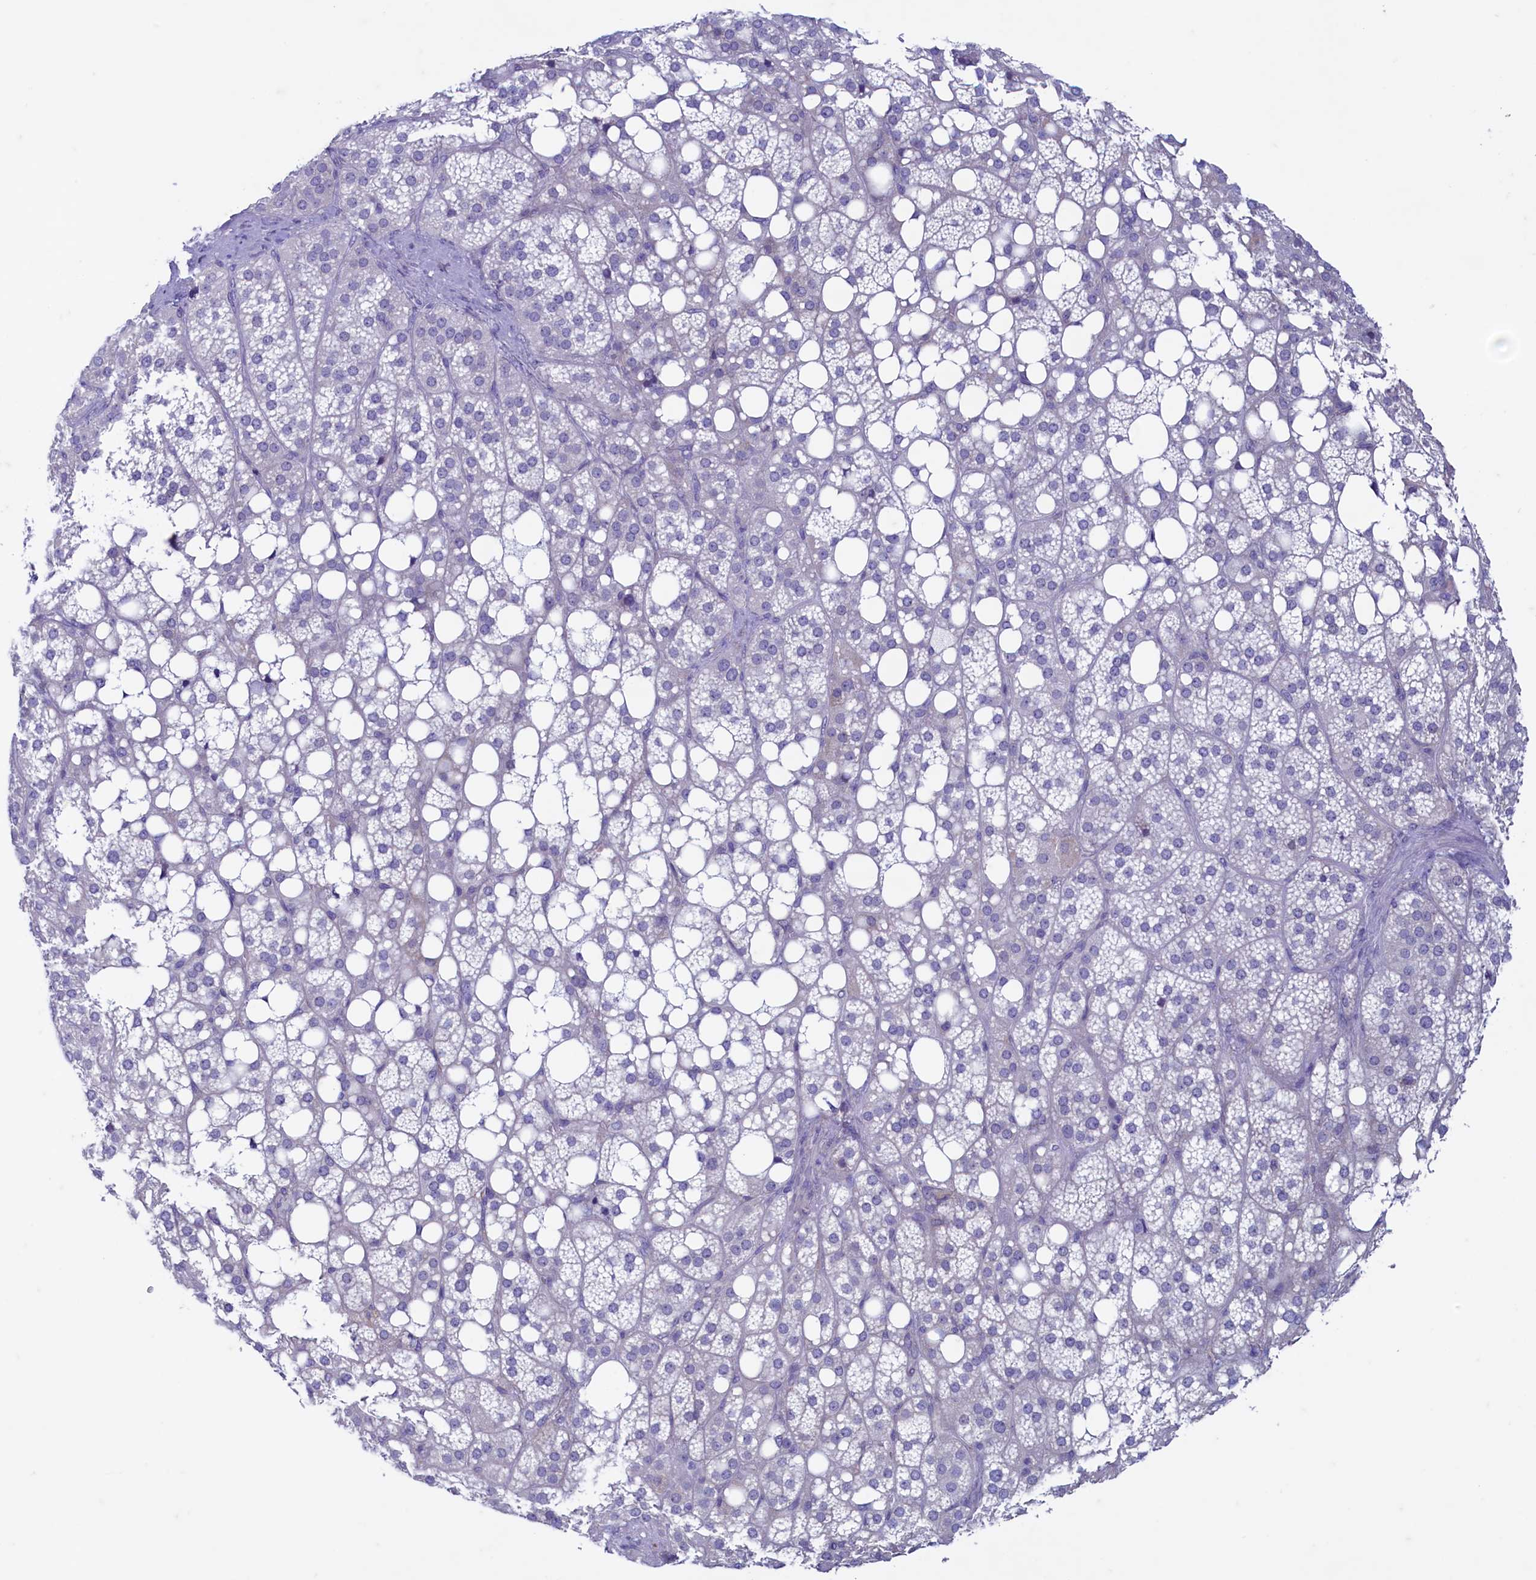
{"staining": {"intensity": "moderate", "quantity": "<25%", "location": "cytoplasmic/membranous"}, "tissue": "adrenal gland", "cell_type": "Glandular cells", "image_type": "normal", "snomed": [{"axis": "morphology", "description": "Normal tissue, NOS"}, {"axis": "topography", "description": "Adrenal gland"}], "caption": "IHC (DAB (3,3'-diaminobenzidine)) staining of benign human adrenal gland exhibits moderate cytoplasmic/membranous protein staining in approximately <25% of glandular cells.", "gene": "MAP1LC3A", "patient": {"sex": "female", "age": 59}}